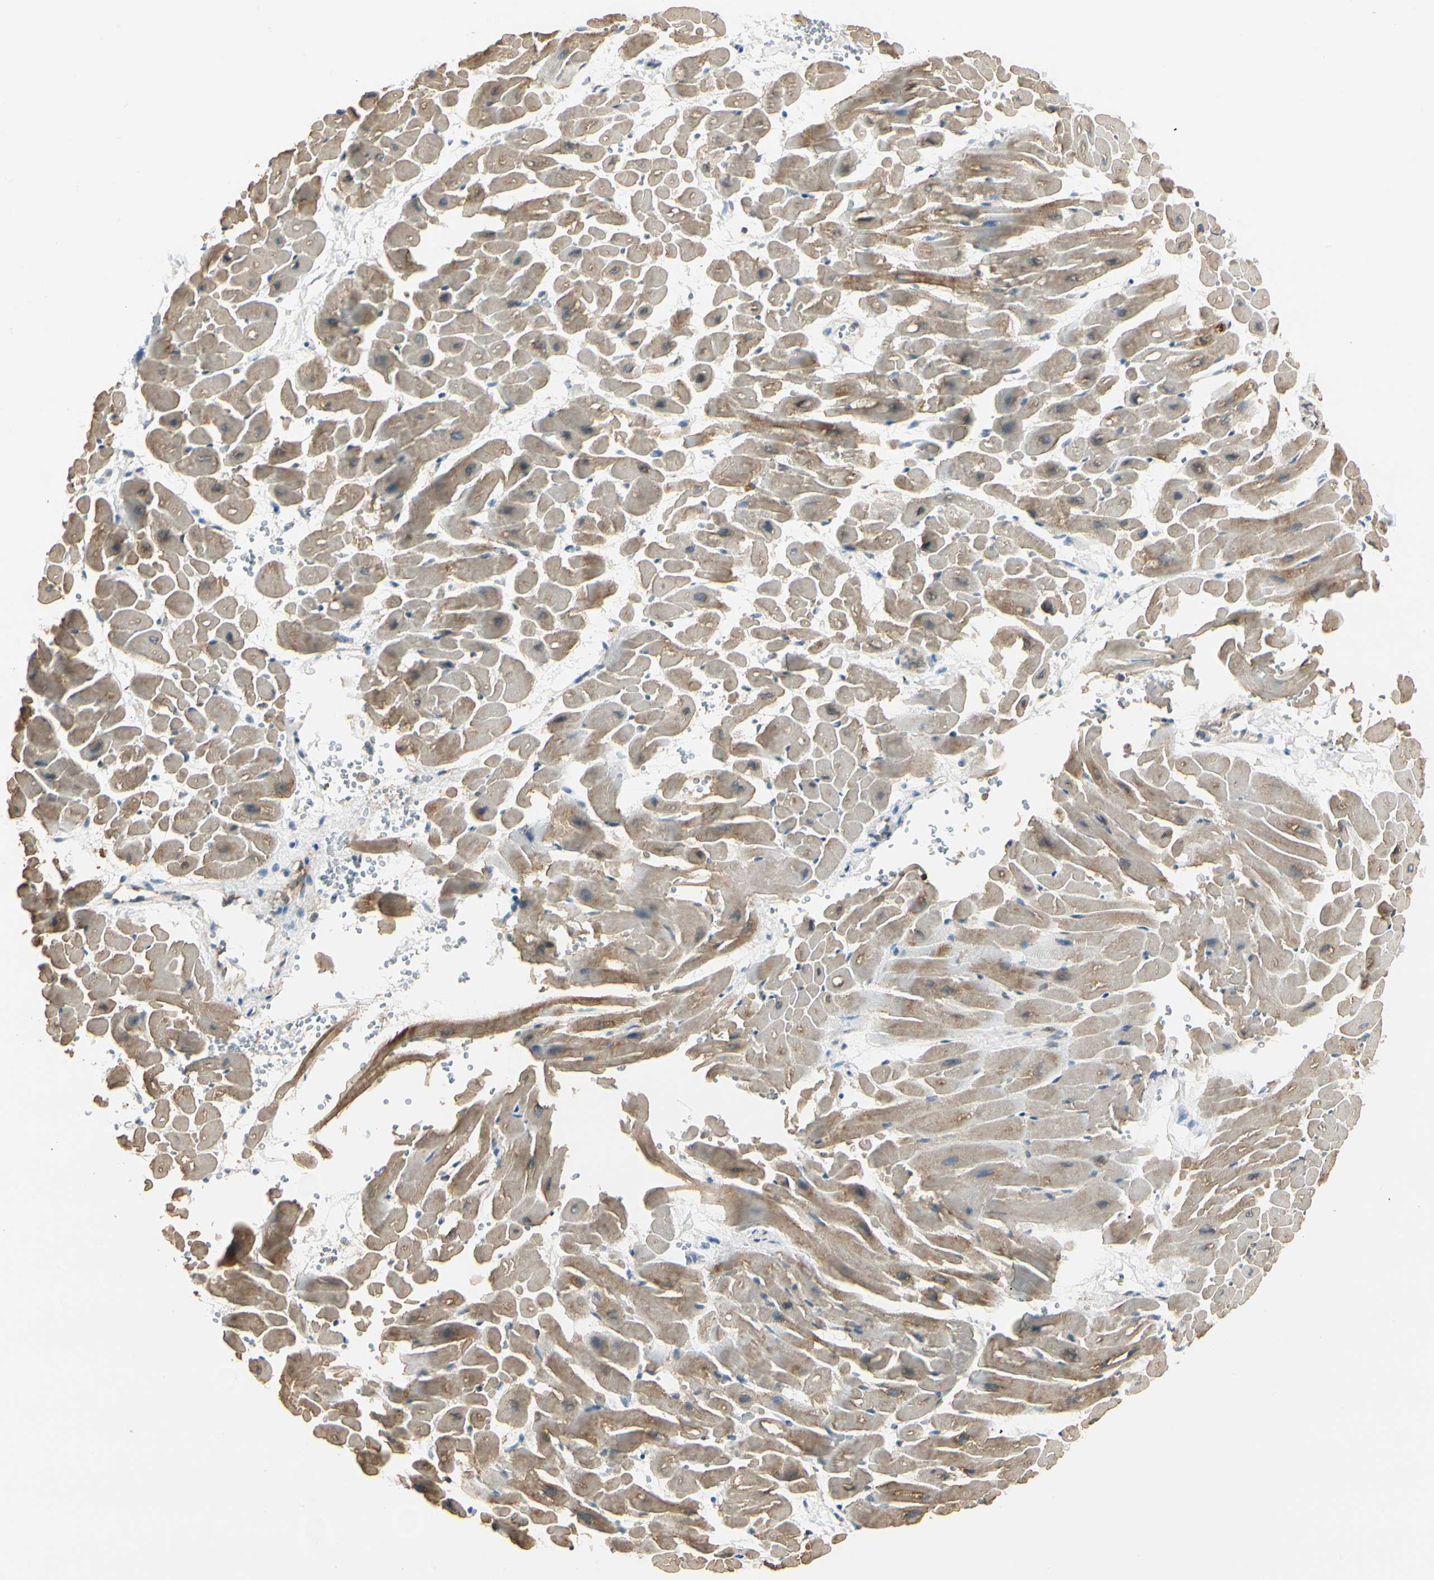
{"staining": {"intensity": "moderate", "quantity": ">75%", "location": "cytoplasmic/membranous"}, "tissue": "heart muscle", "cell_type": "Cardiomyocytes", "image_type": "normal", "snomed": [{"axis": "morphology", "description": "Normal tissue, NOS"}, {"axis": "topography", "description": "Heart"}], "caption": "Immunohistochemistry (IHC) (DAB) staining of normal human heart muscle displays moderate cytoplasmic/membranous protein staining in about >75% of cardiomyocytes.", "gene": "ANKS6", "patient": {"sex": "male", "age": 45}}